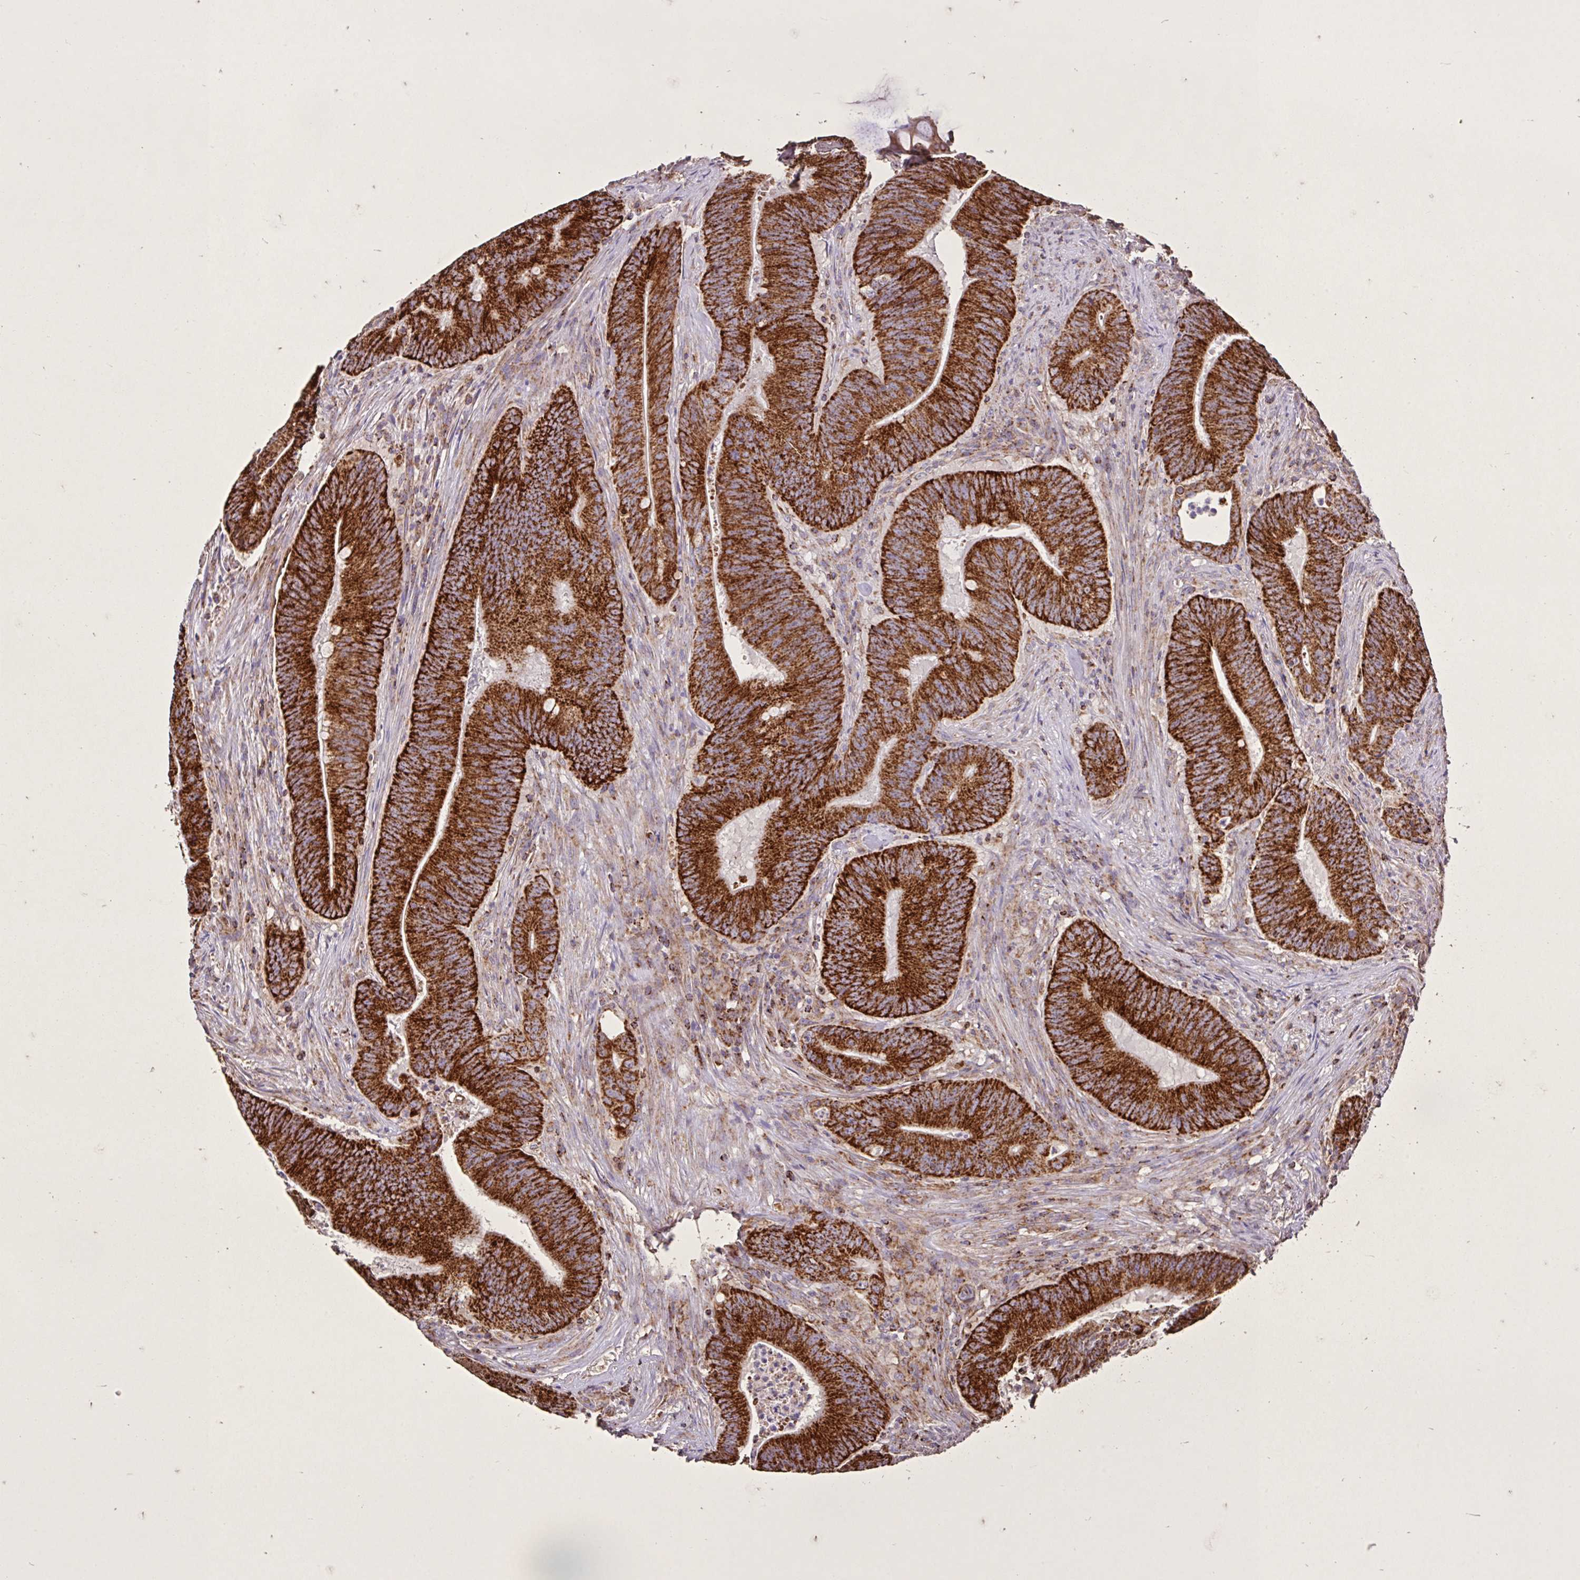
{"staining": {"intensity": "strong", "quantity": ">75%", "location": "cytoplasmic/membranous"}, "tissue": "colorectal cancer", "cell_type": "Tumor cells", "image_type": "cancer", "snomed": [{"axis": "morphology", "description": "Adenocarcinoma, NOS"}, {"axis": "topography", "description": "Colon"}], "caption": "Approximately >75% of tumor cells in adenocarcinoma (colorectal) reveal strong cytoplasmic/membranous protein expression as visualized by brown immunohistochemical staining.", "gene": "AGK", "patient": {"sex": "female", "age": 87}}